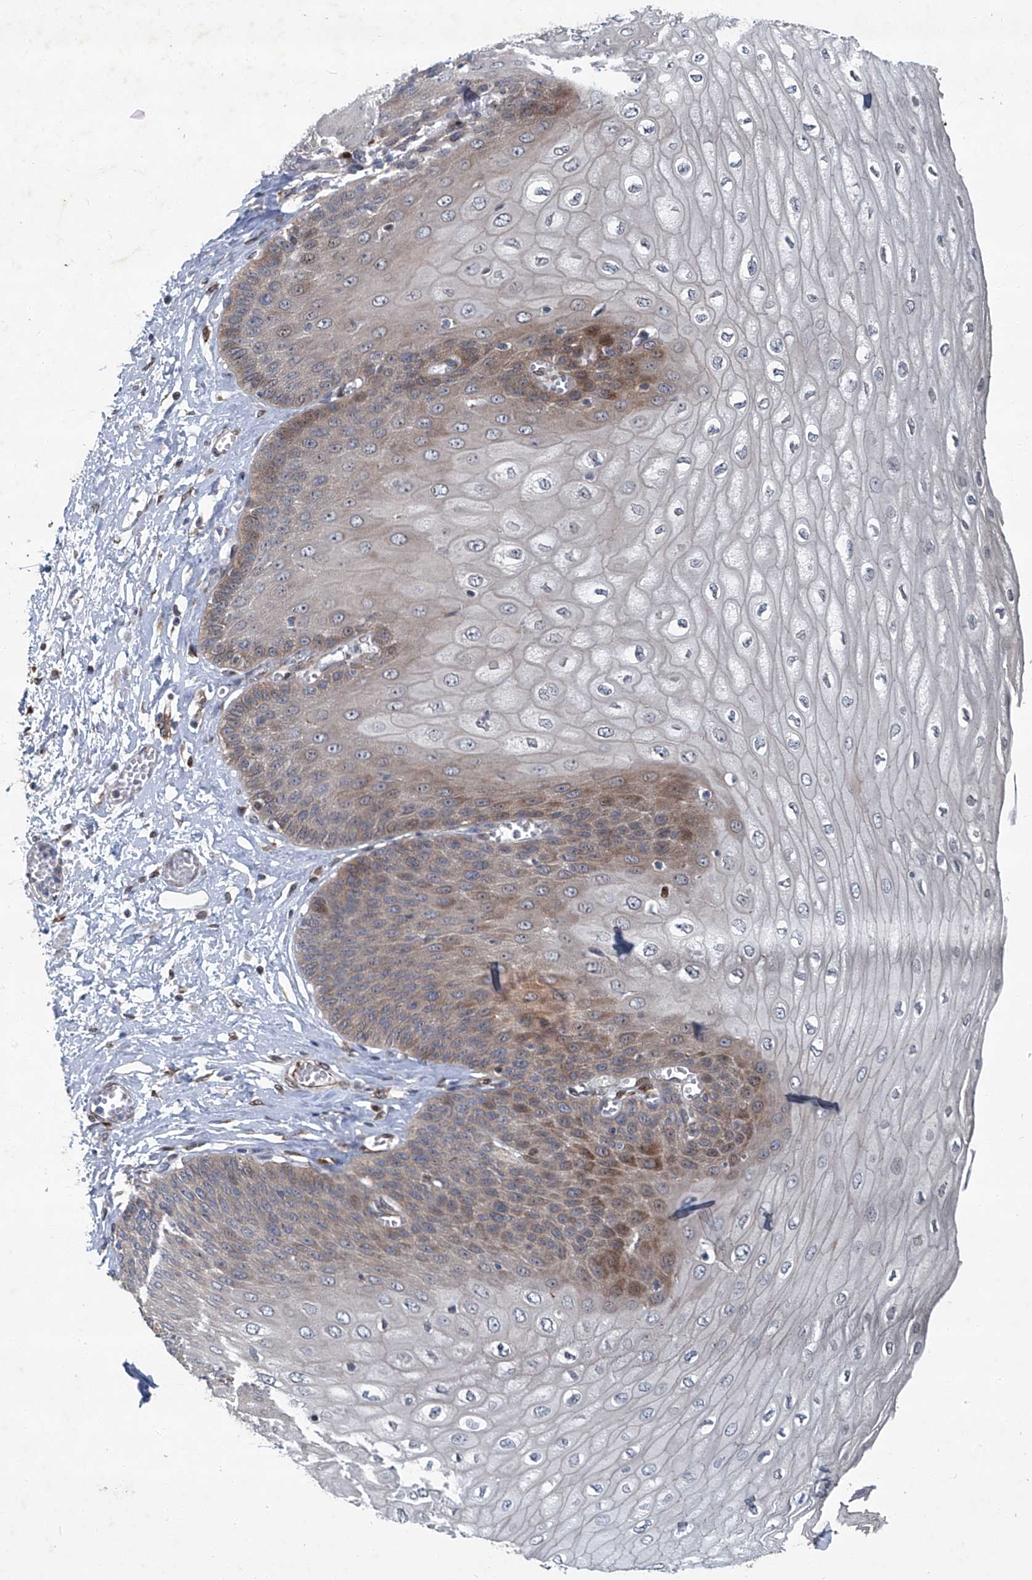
{"staining": {"intensity": "moderate", "quantity": ">75%", "location": "cytoplasmic/membranous"}, "tissue": "esophagus", "cell_type": "Squamous epithelial cells", "image_type": "normal", "snomed": [{"axis": "morphology", "description": "Normal tissue, NOS"}, {"axis": "topography", "description": "Esophagus"}], "caption": "Approximately >75% of squamous epithelial cells in unremarkable human esophagus exhibit moderate cytoplasmic/membranous protein expression as visualized by brown immunohistochemical staining.", "gene": "GPR132", "patient": {"sex": "male", "age": 60}}